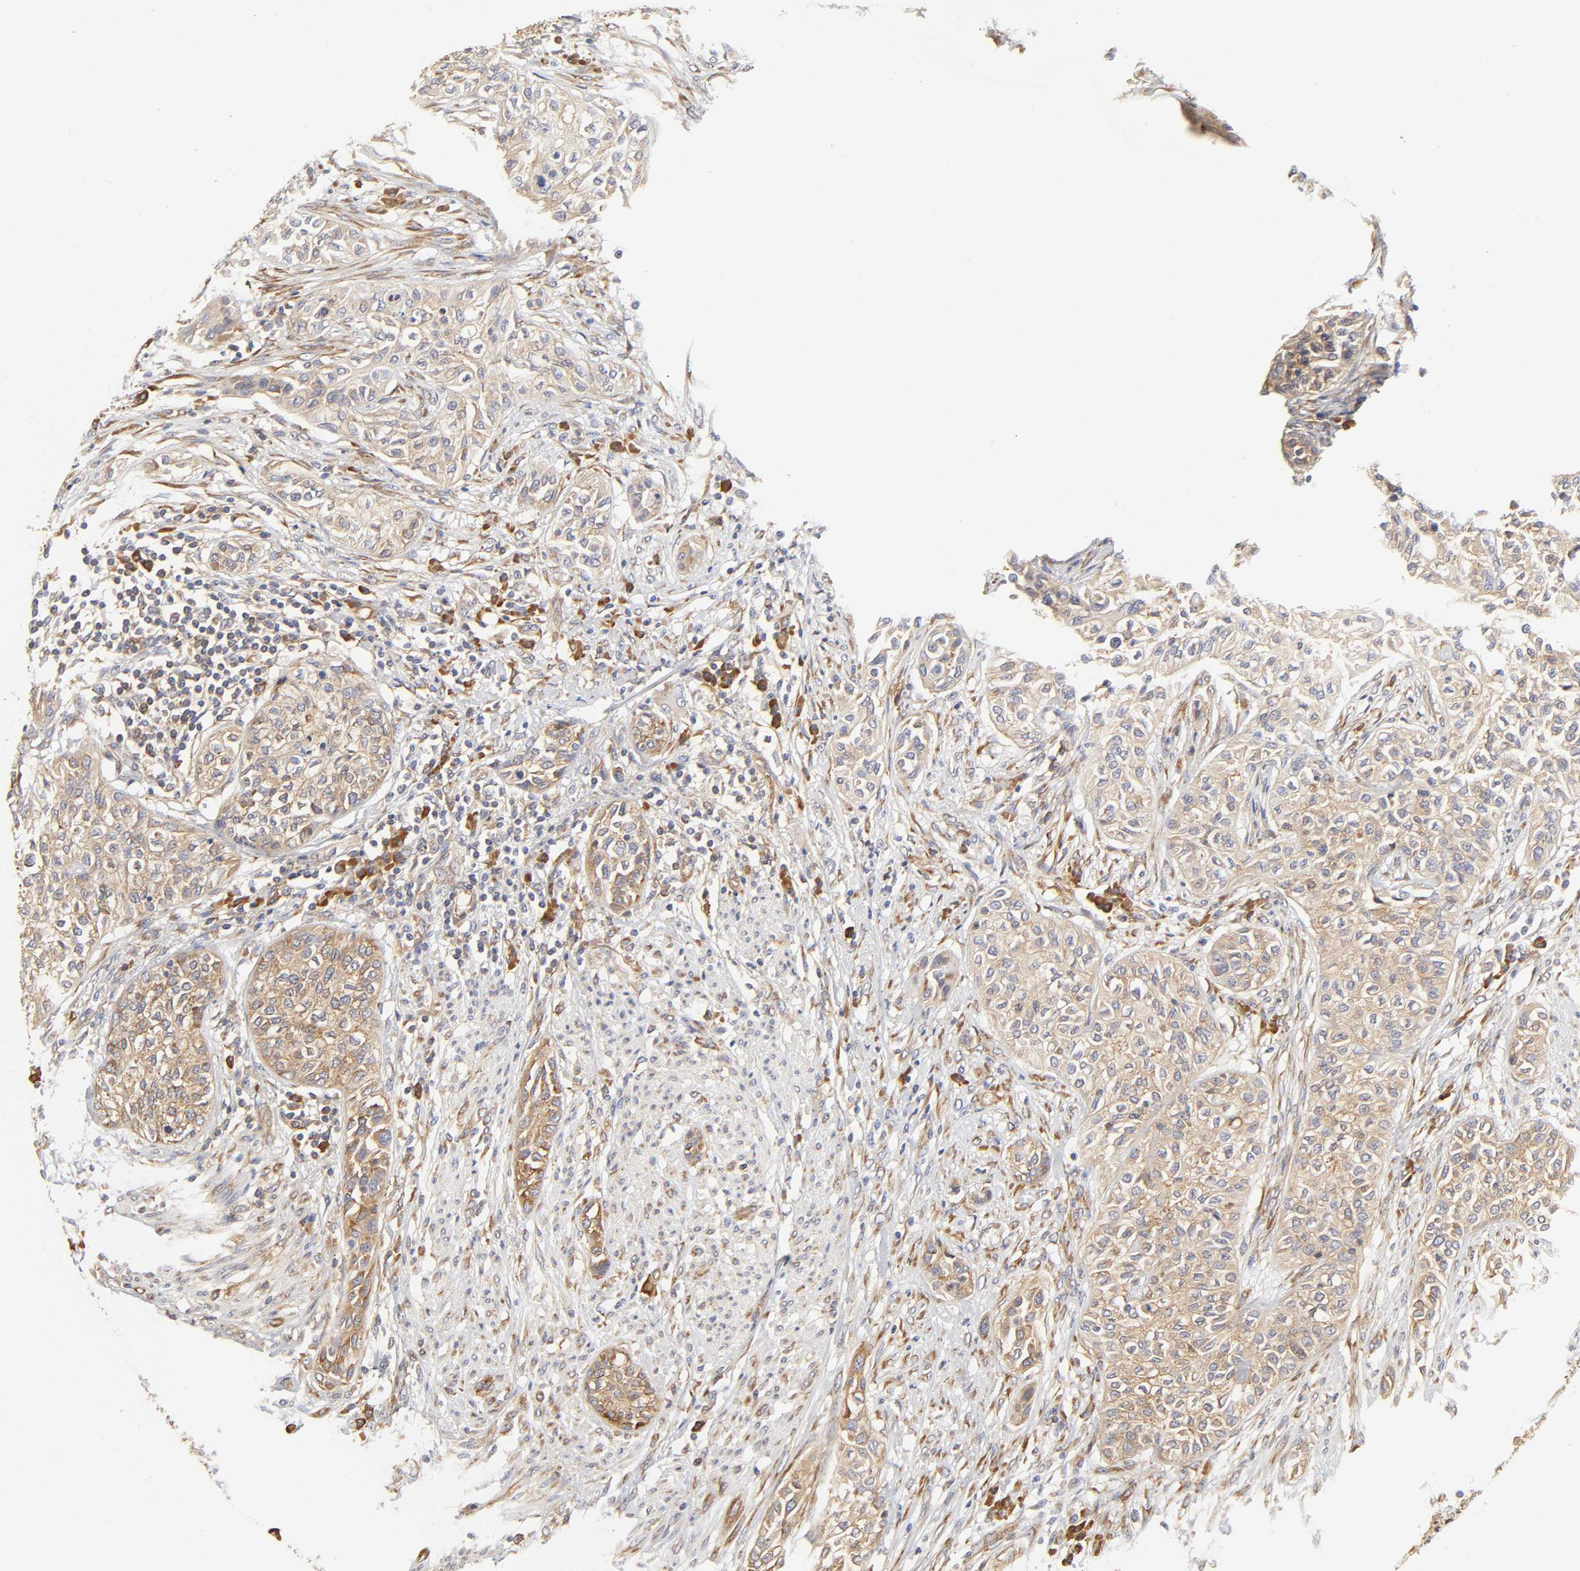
{"staining": {"intensity": "moderate", "quantity": ">75%", "location": "cytoplasmic/membranous"}, "tissue": "urothelial cancer", "cell_type": "Tumor cells", "image_type": "cancer", "snomed": [{"axis": "morphology", "description": "Urothelial carcinoma, High grade"}, {"axis": "topography", "description": "Urinary bladder"}], "caption": "Immunohistochemistry of human urothelial cancer reveals medium levels of moderate cytoplasmic/membranous expression in approximately >75% of tumor cells.", "gene": "RPL14", "patient": {"sex": "male", "age": 74}}